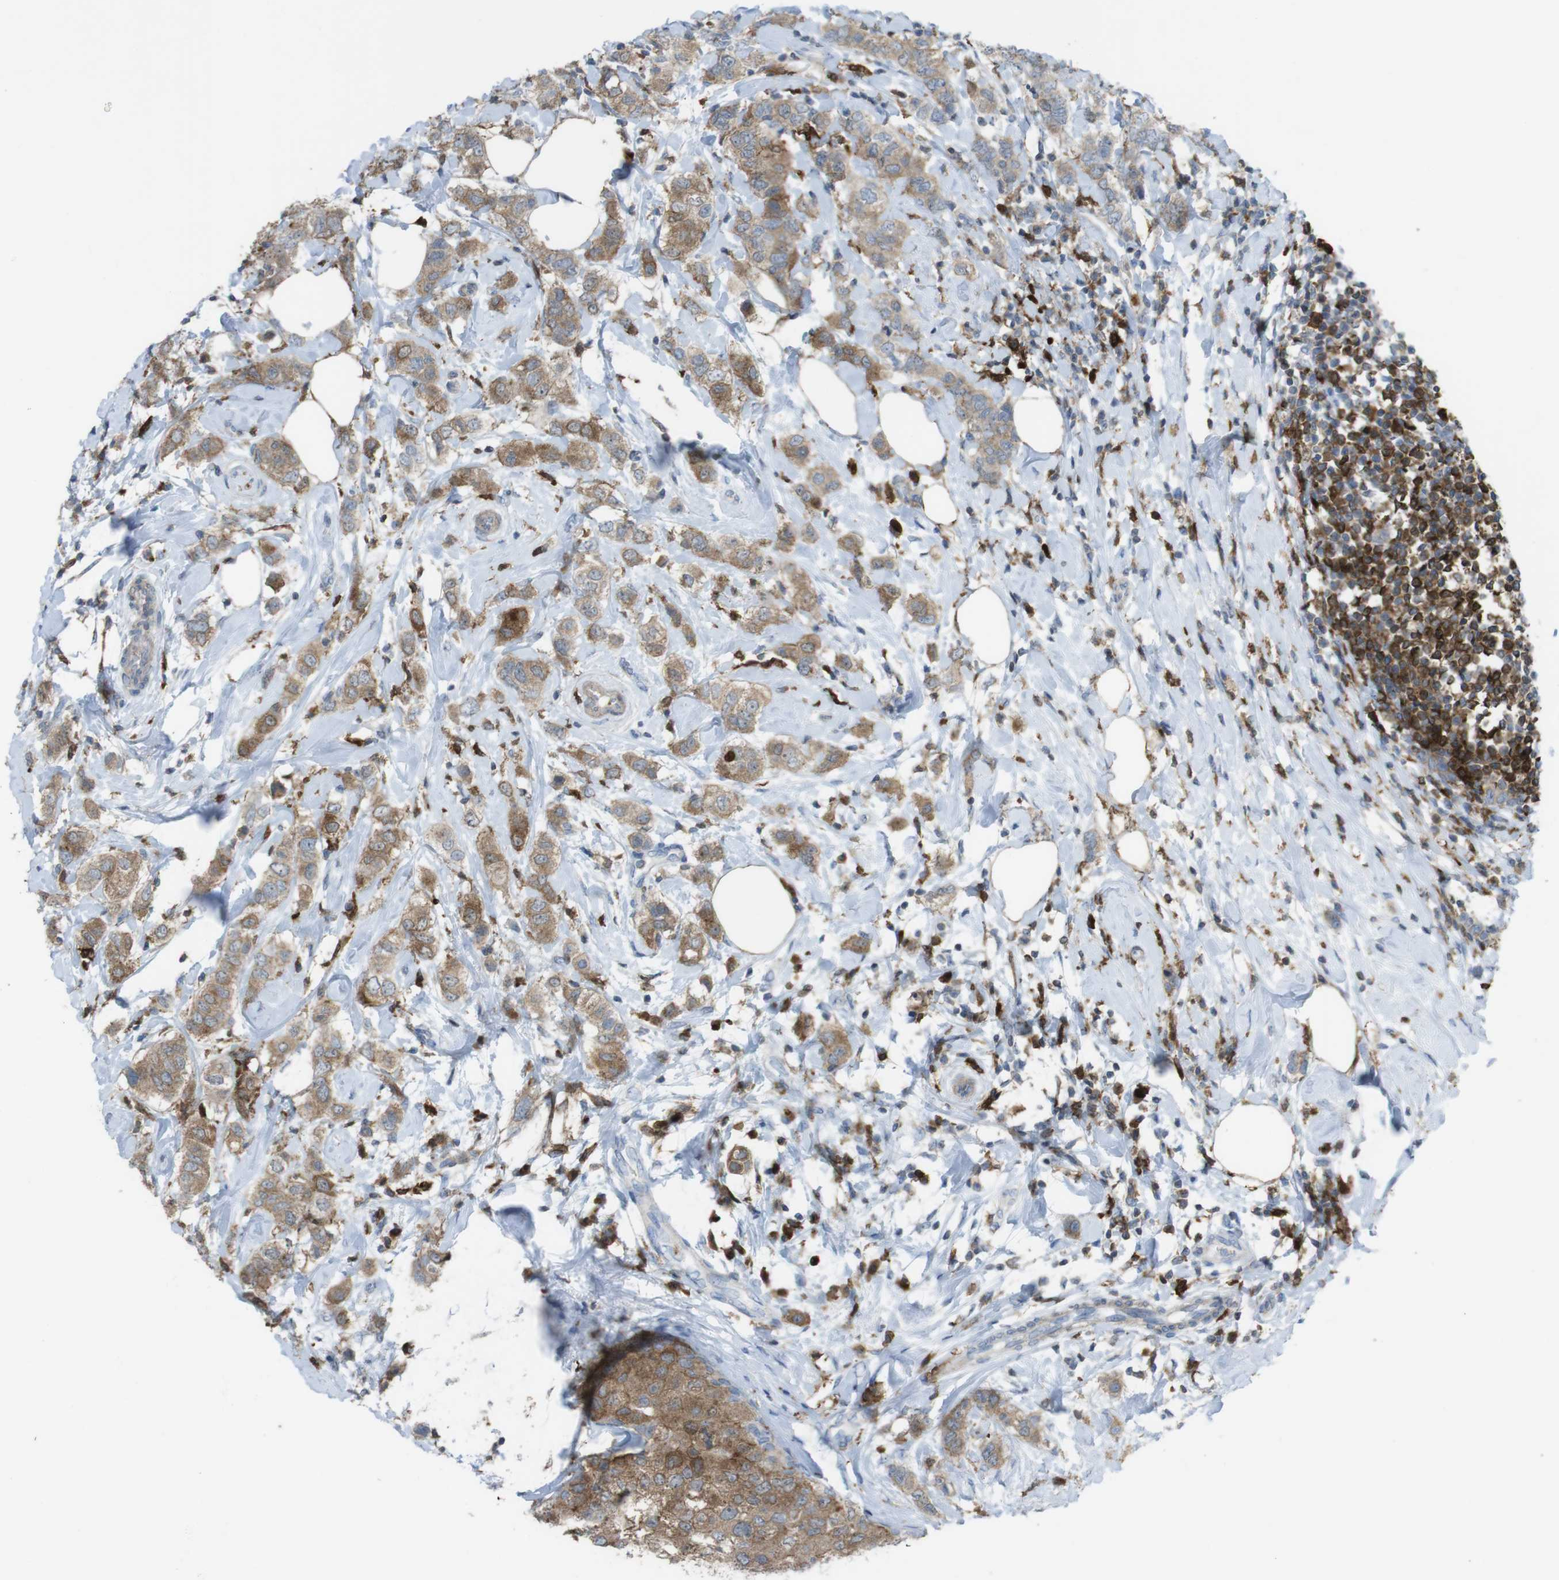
{"staining": {"intensity": "moderate", "quantity": ">75%", "location": "cytoplasmic/membranous"}, "tissue": "breast cancer", "cell_type": "Tumor cells", "image_type": "cancer", "snomed": [{"axis": "morphology", "description": "Duct carcinoma"}, {"axis": "topography", "description": "Breast"}], "caption": "Tumor cells exhibit medium levels of moderate cytoplasmic/membranous staining in about >75% of cells in breast cancer. The staining is performed using DAB brown chromogen to label protein expression. The nuclei are counter-stained blue using hematoxylin.", "gene": "PRKCD", "patient": {"sex": "female", "age": 50}}